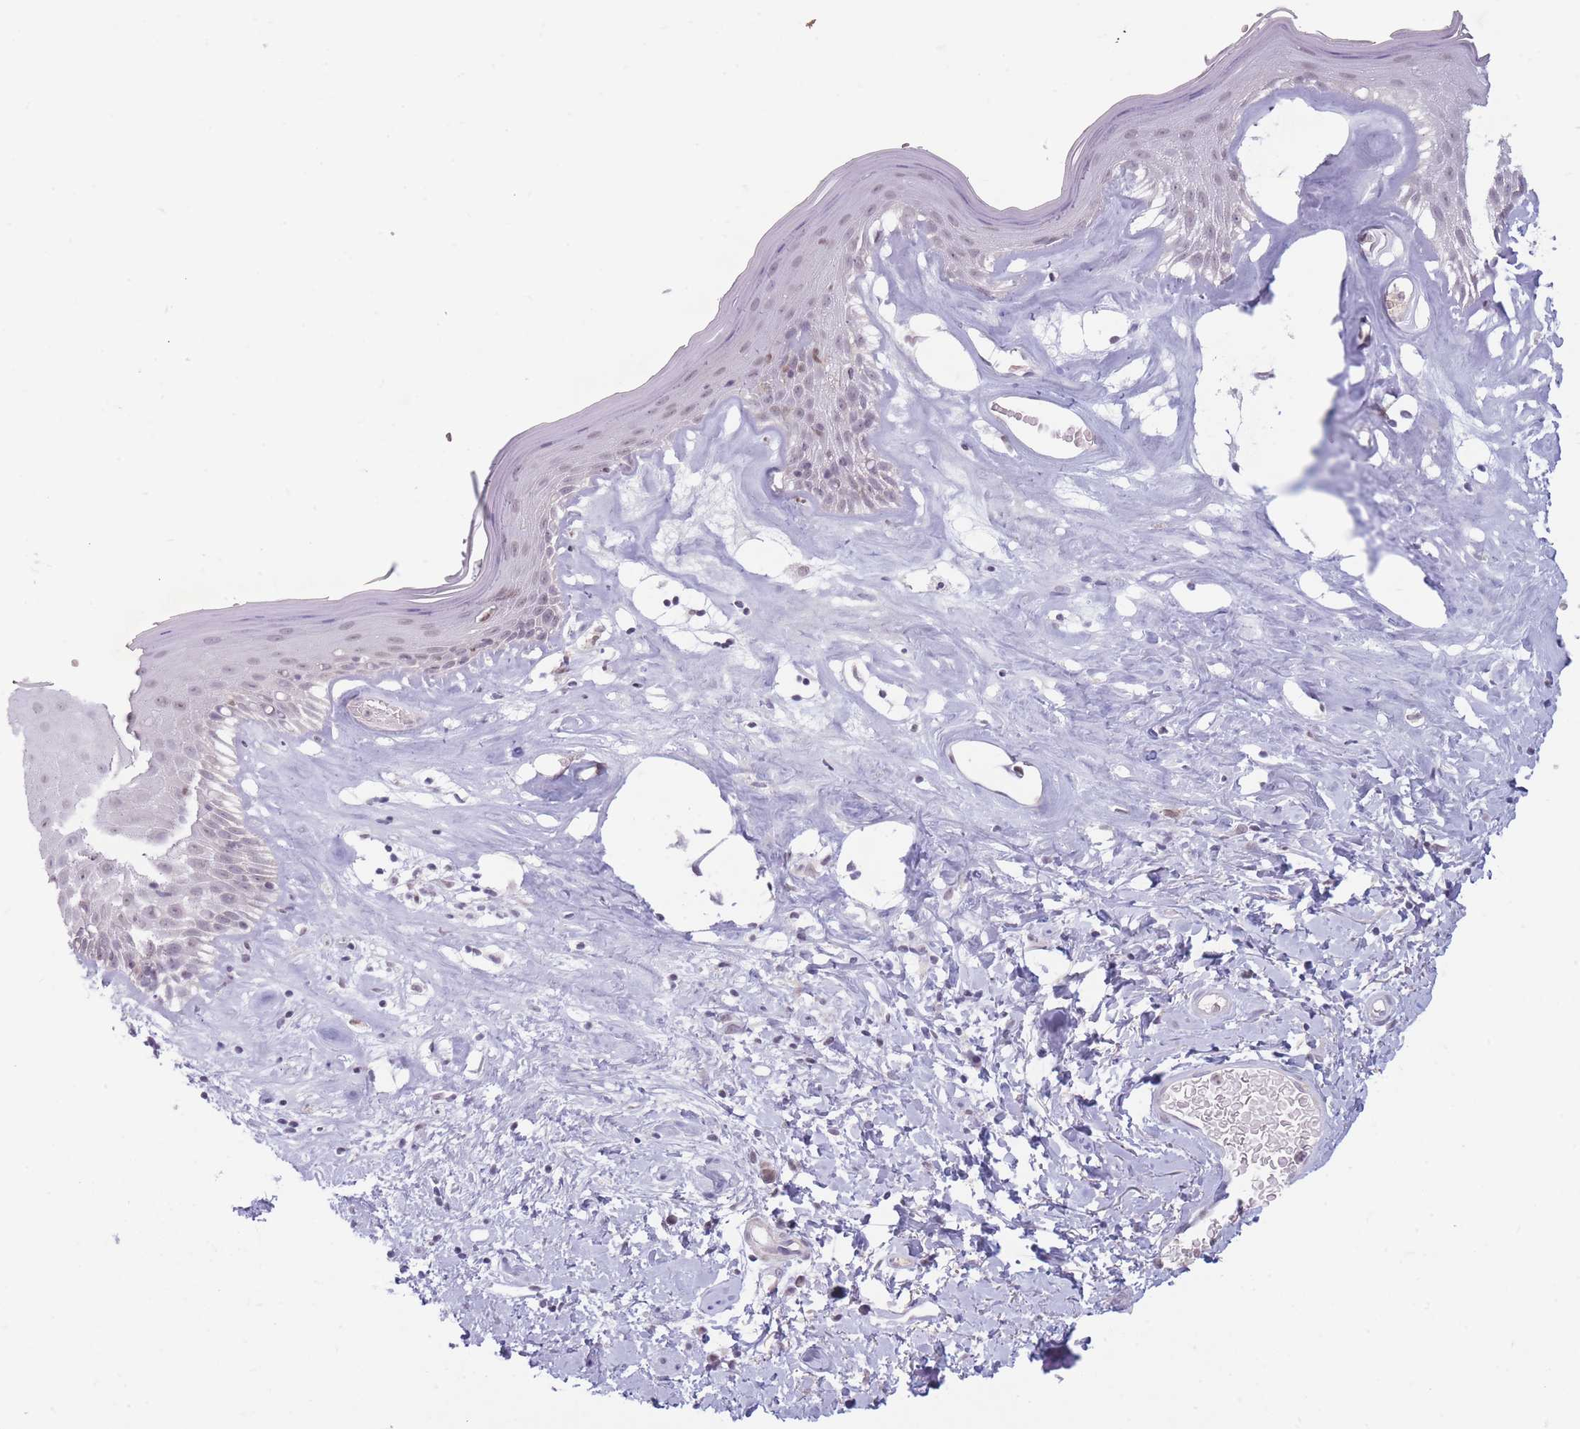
{"staining": {"intensity": "moderate", "quantity": "<25%", "location": "nuclear"}, "tissue": "skin", "cell_type": "Epidermal cells", "image_type": "normal", "snomed": [{"axis": "morphology", "description": "Normal tissue, NOS"}, {"axis": "morphology", "description": "Inflammation, NOS"}, {"axis": "topography", "description": "Vulva"}], "caption": "High-magnification brightfield microscopy of unremarkable skin stained with DAB (brown) and counterstained with hematoxylin (blue). epidermal cells exhibit moderate nuclear staining is seen in approximately<25% of cells.", "gene": "ARID3B", "patient": {"sex": "female", "age": 86}}